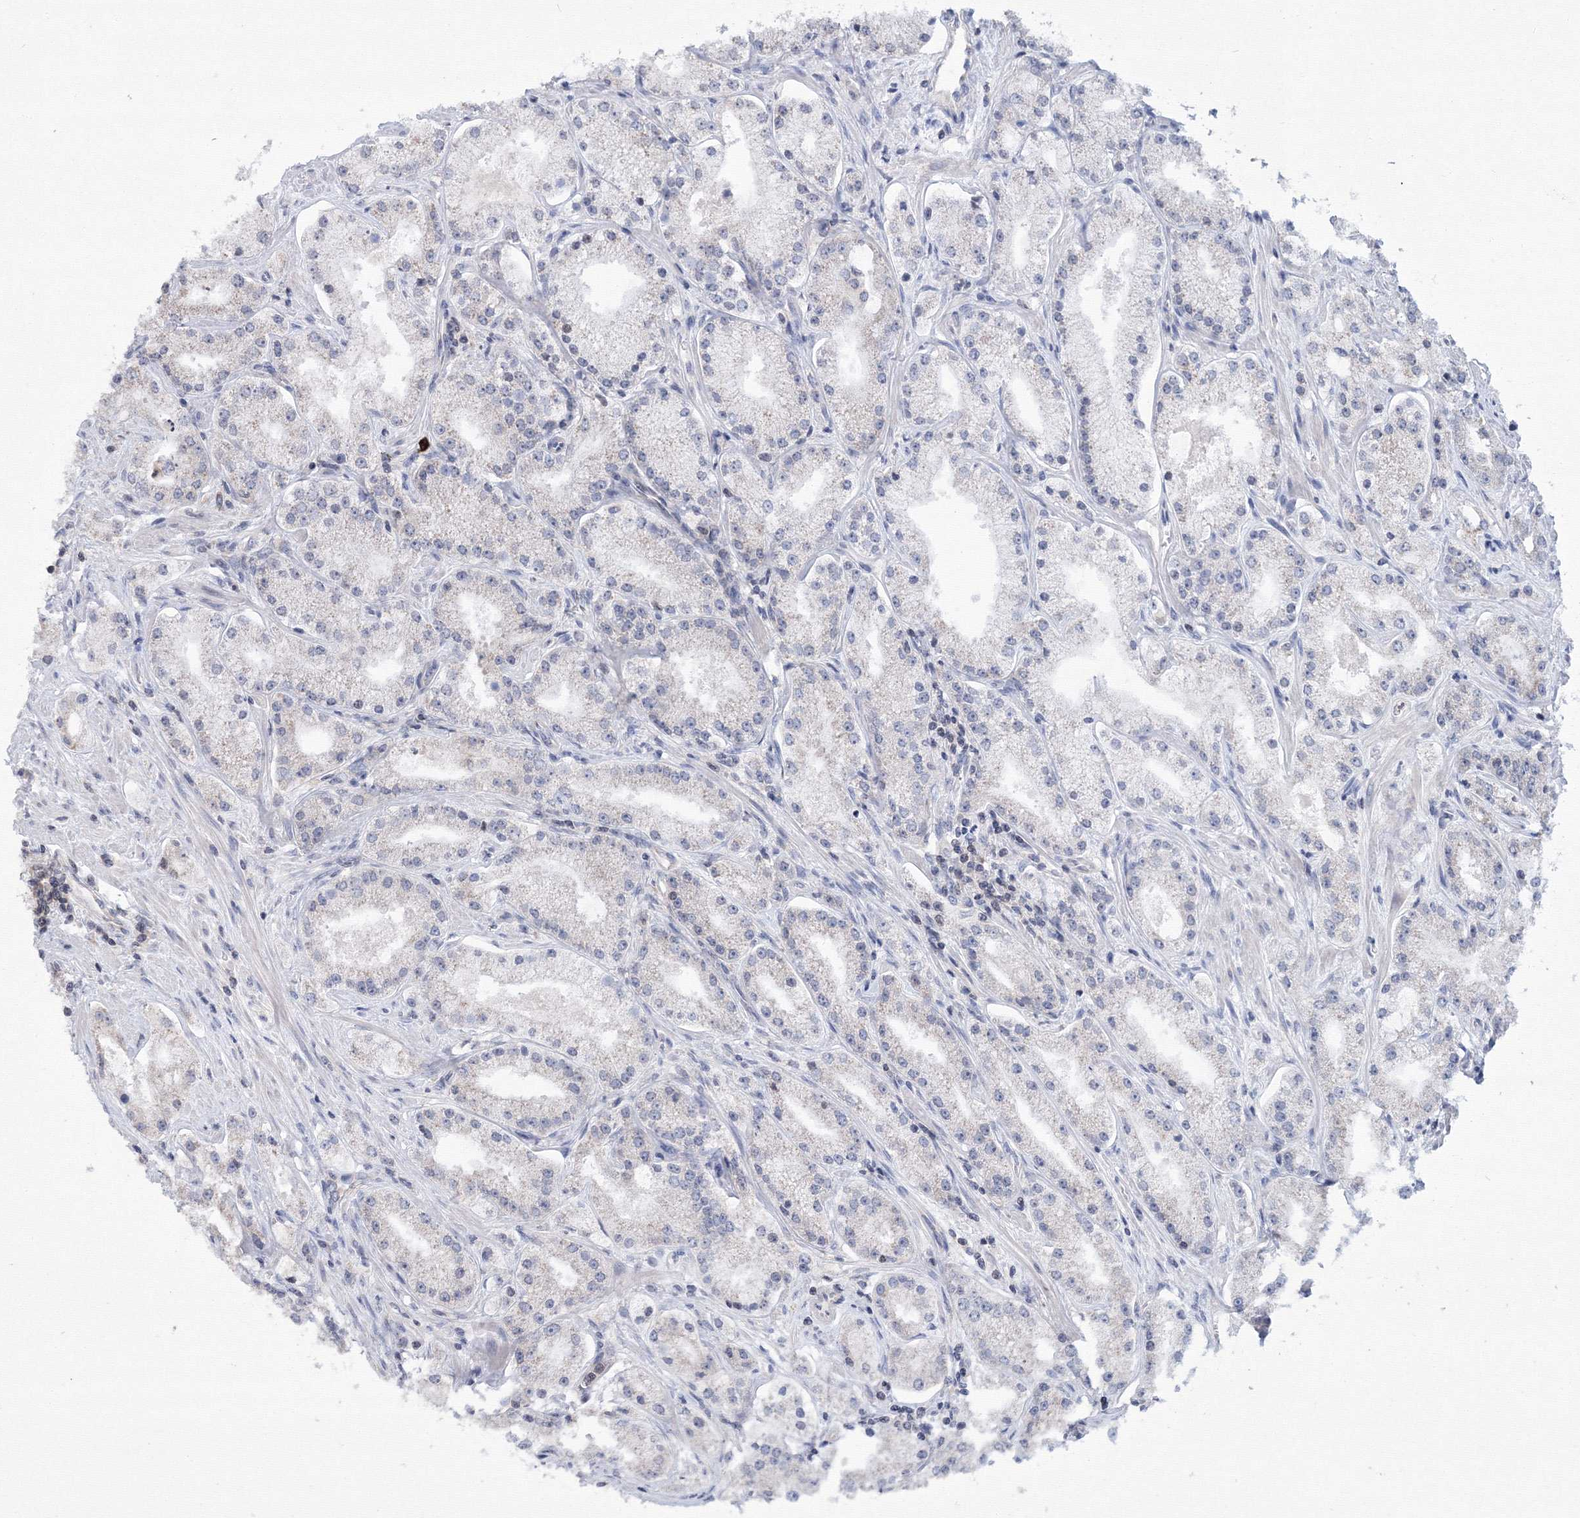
{"staining": {"intensity": "negative", "quantity": "none", "location": "none"}, "tissue": "prostate cancer", "cell_type": "Tumor cells", "image_type": "cancer", "snomed": [{"axis": "morphology", "description": "Adenocarcinoma, Low grade"}, {"axis": "topography", "description": "Prostate"}], "caption": "Photomicrograph shows no protein positivity in tumor cells of low-grade adenocarcinoma (prostate) tissue.", "gene": "MKRN2", "patient": {"sex": "male", "age": 69}}